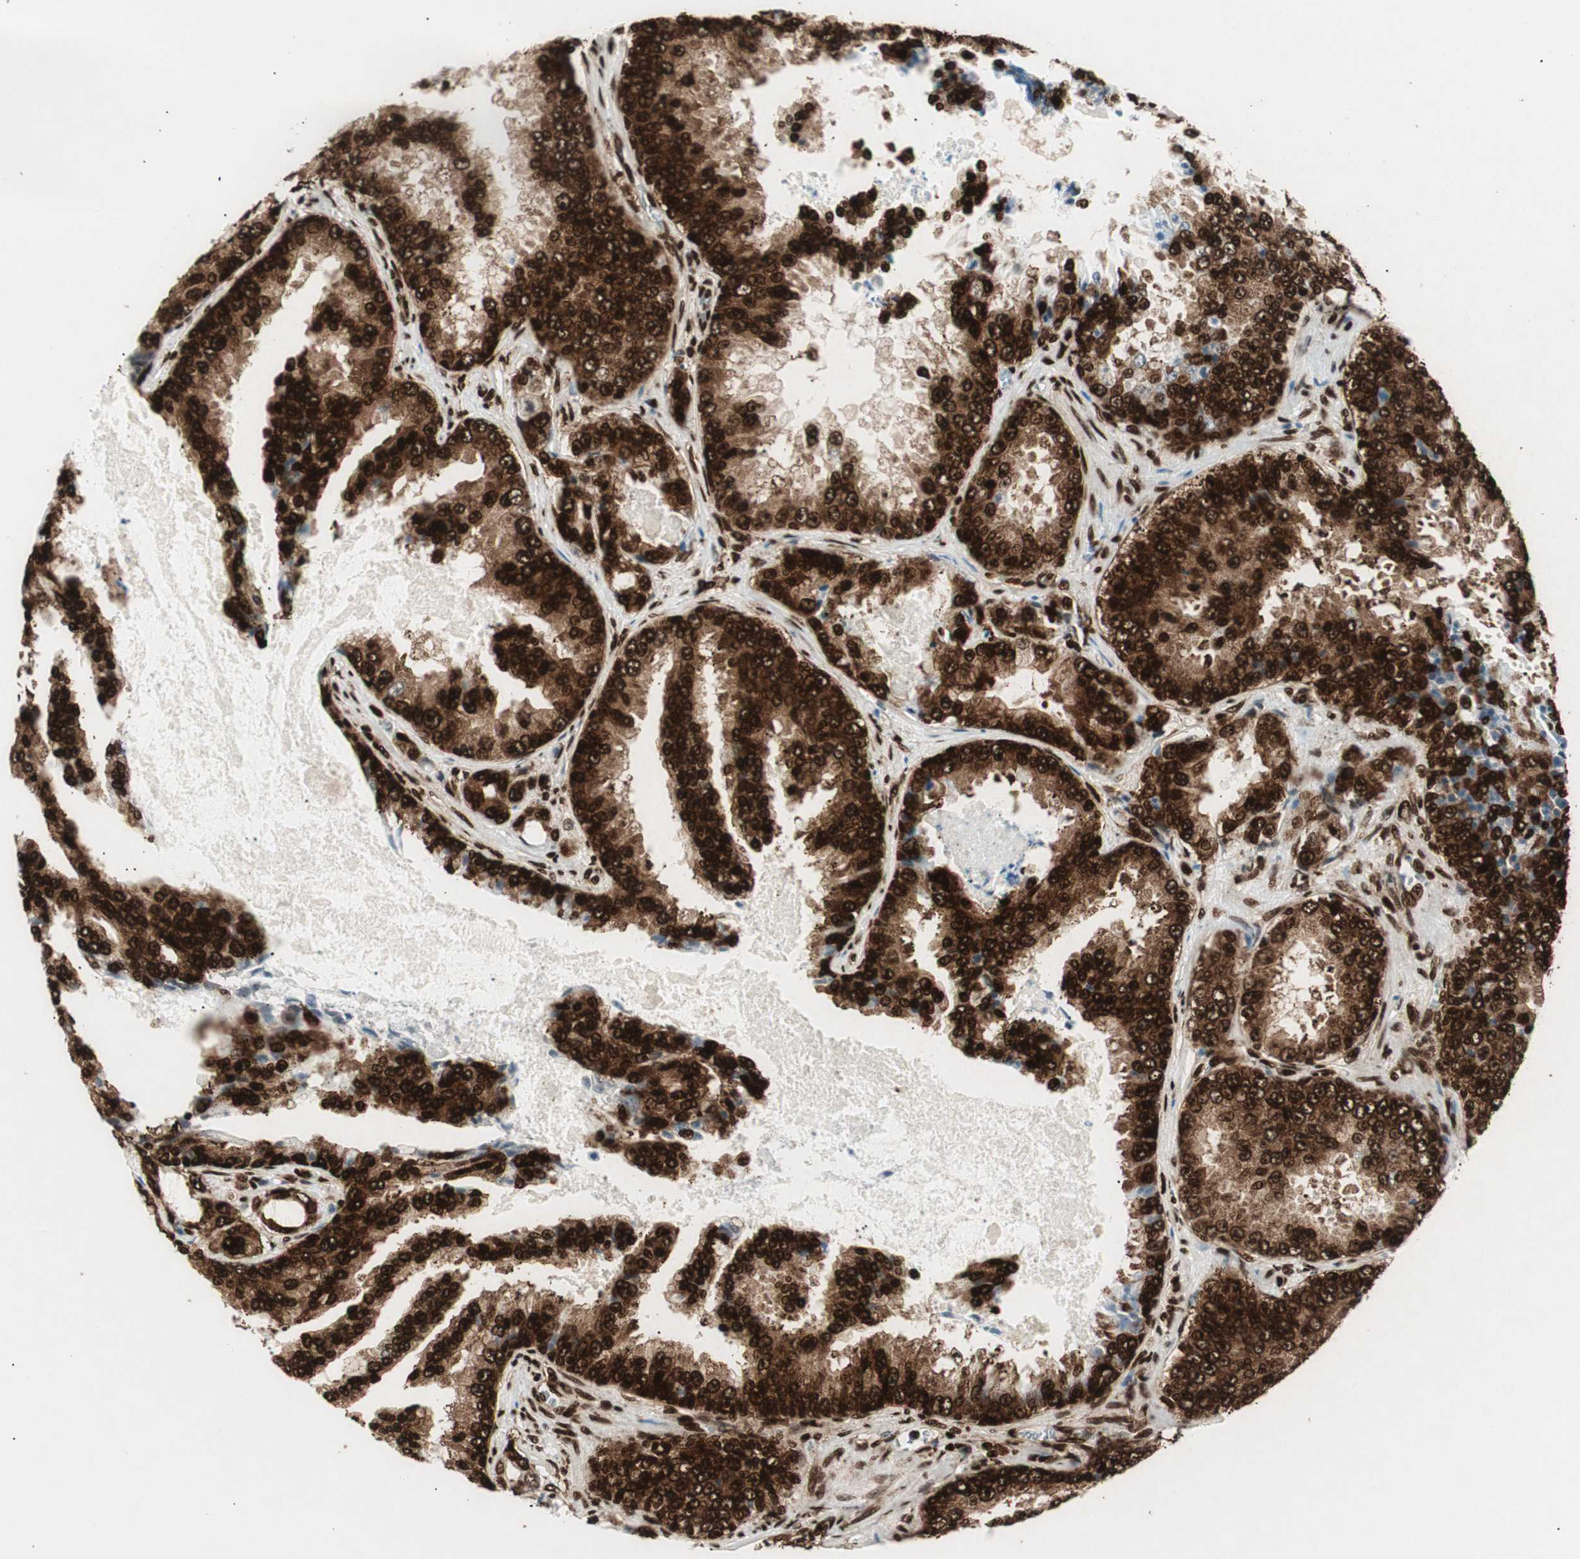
{"staining": {"intensity": "strong", "quantity": ">75%", "location": "cytoplasmic/membranous,nuclear"}, "tissue": "prostate cancer", "cell_type": "Tumor cells", "image_type": "cancer", "snomed": [{"axis": "morphology", "description": "Adenocarcinoma, High grade"}, {"axis": "topography", "description": "Prostate"}], "caption": "The photomicrograph shows immunohistochemical staining of prostate adenocarcinoma (high-grade). There is strong cytoplasmic/membranous and nuclear staining is appreciated in about >75% of tumor cells.", "gene": "EWSR1", "patient": {"sex": "male", "age": 73}}